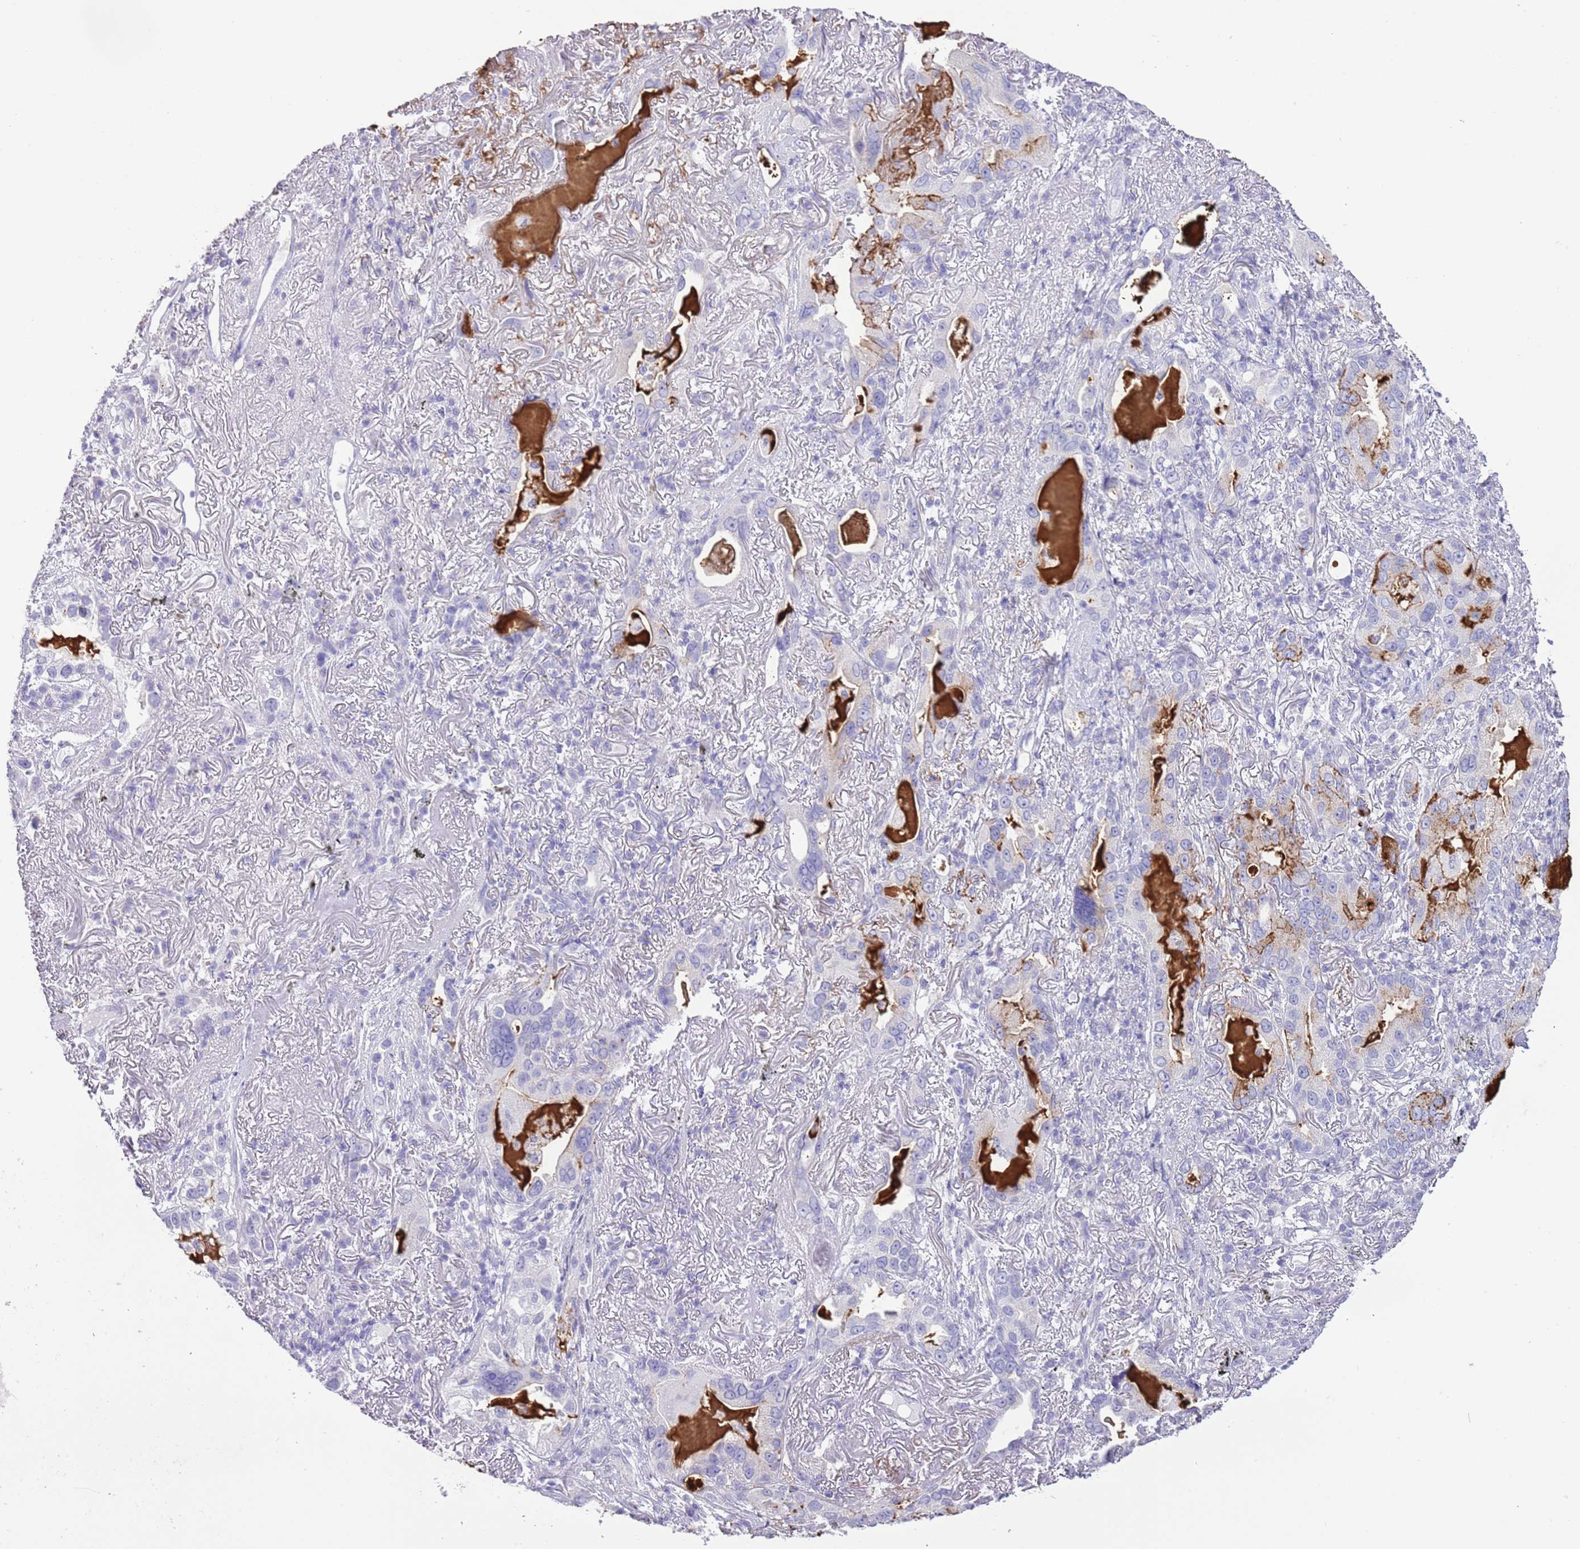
{"staining": {"intensity": "negative", "quantity": "none", "location": "none"}, "tissue": "lung cancer", "cell_type": "Tumor cells", "image_type": "cancer", "snomed": [{"axis": "morphology", "description": "Adenocarcinoma, NOS"}, {"axis": "topography", "description": "Lung"}], "caption": "Tumor cells are negative for protein expression in human lung cancer.", "gene": "OR2Z1", "patient": {"sex": "female", "age": 69}}